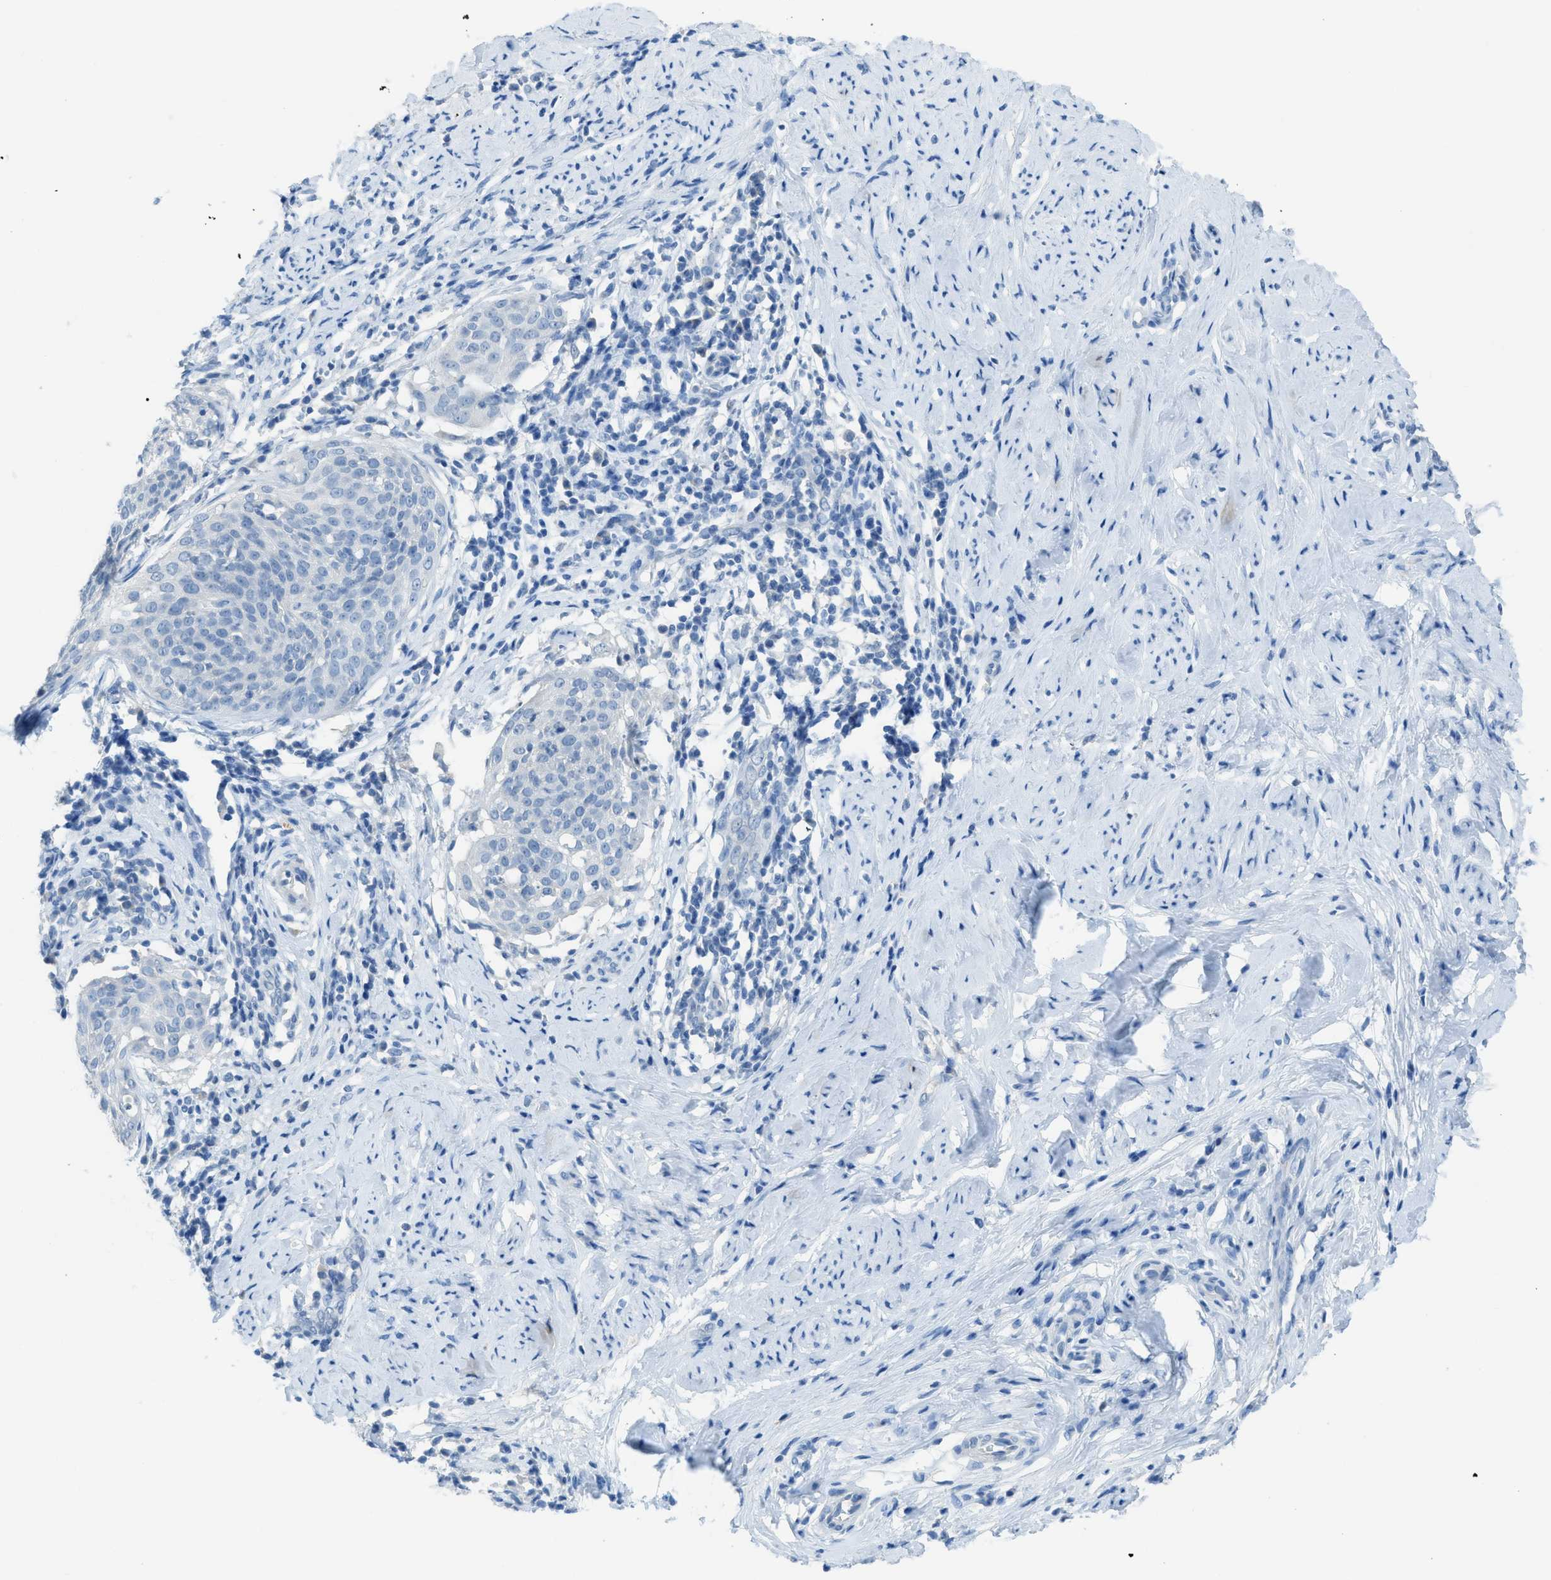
{"staining": {"intensity": "negative", "quantity": "none", "location": "none"}, "tissue": "cervical cancer", "cell_type": "Tumor cells", "image_type": "cancer", "snomed": [{"axis": "morphology", "description": "Squamous cell carcinoma, NOS"}, {"axis": "topography", "description": "Cervix"}], "caption": "IHC image of human squamous cell carcinoma (cervical) stained for a protein (brown), which displays no staining in tumor cells.", "gene": "ACAN", "patient": {"sex": "female", "age": 51}}